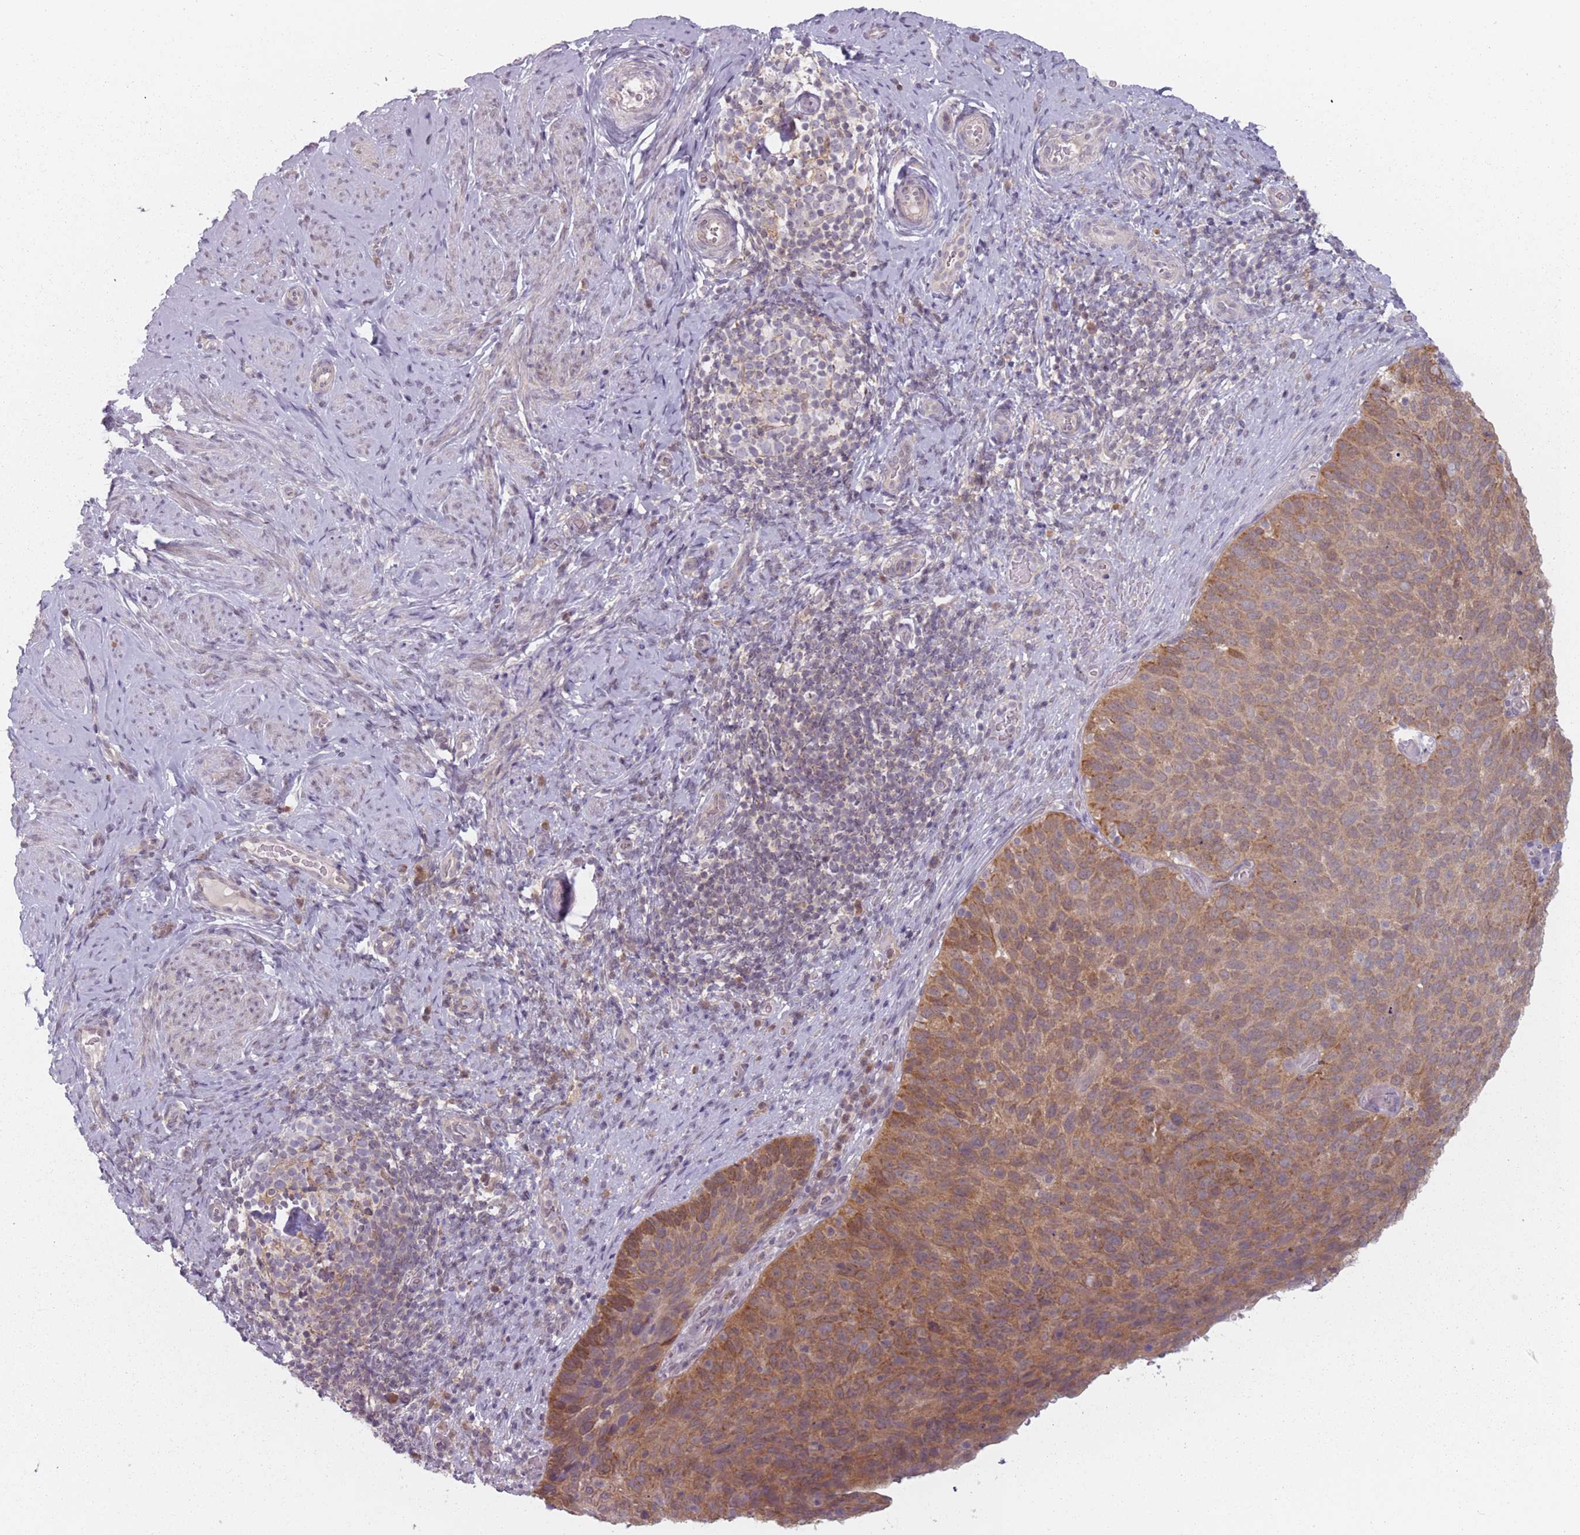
{"staining": {"intensity": "moderate", "quantity": ">75%", "location": "cytoplasmic/membranous,nuclear"}, "tissue": "cervical cancer", "cell_type": "Tumor cells", "image_type": "cancer", "snomed": [{"axis": "morphology", "description": "Squamous cell carcinoma, NOS"}, {"axis": "topography", "description": "Cervix"}], "caption": "IHC micrograph of squamous cell carcinoma (cervical) stained for a protein (brown), which exhibits medium levels of moderate cytoplasmic/membranous and nuclear positivity in about >75% of tumor cells.", "gene": "NAXE", "patient": {"sex": "female", "age": 80}}